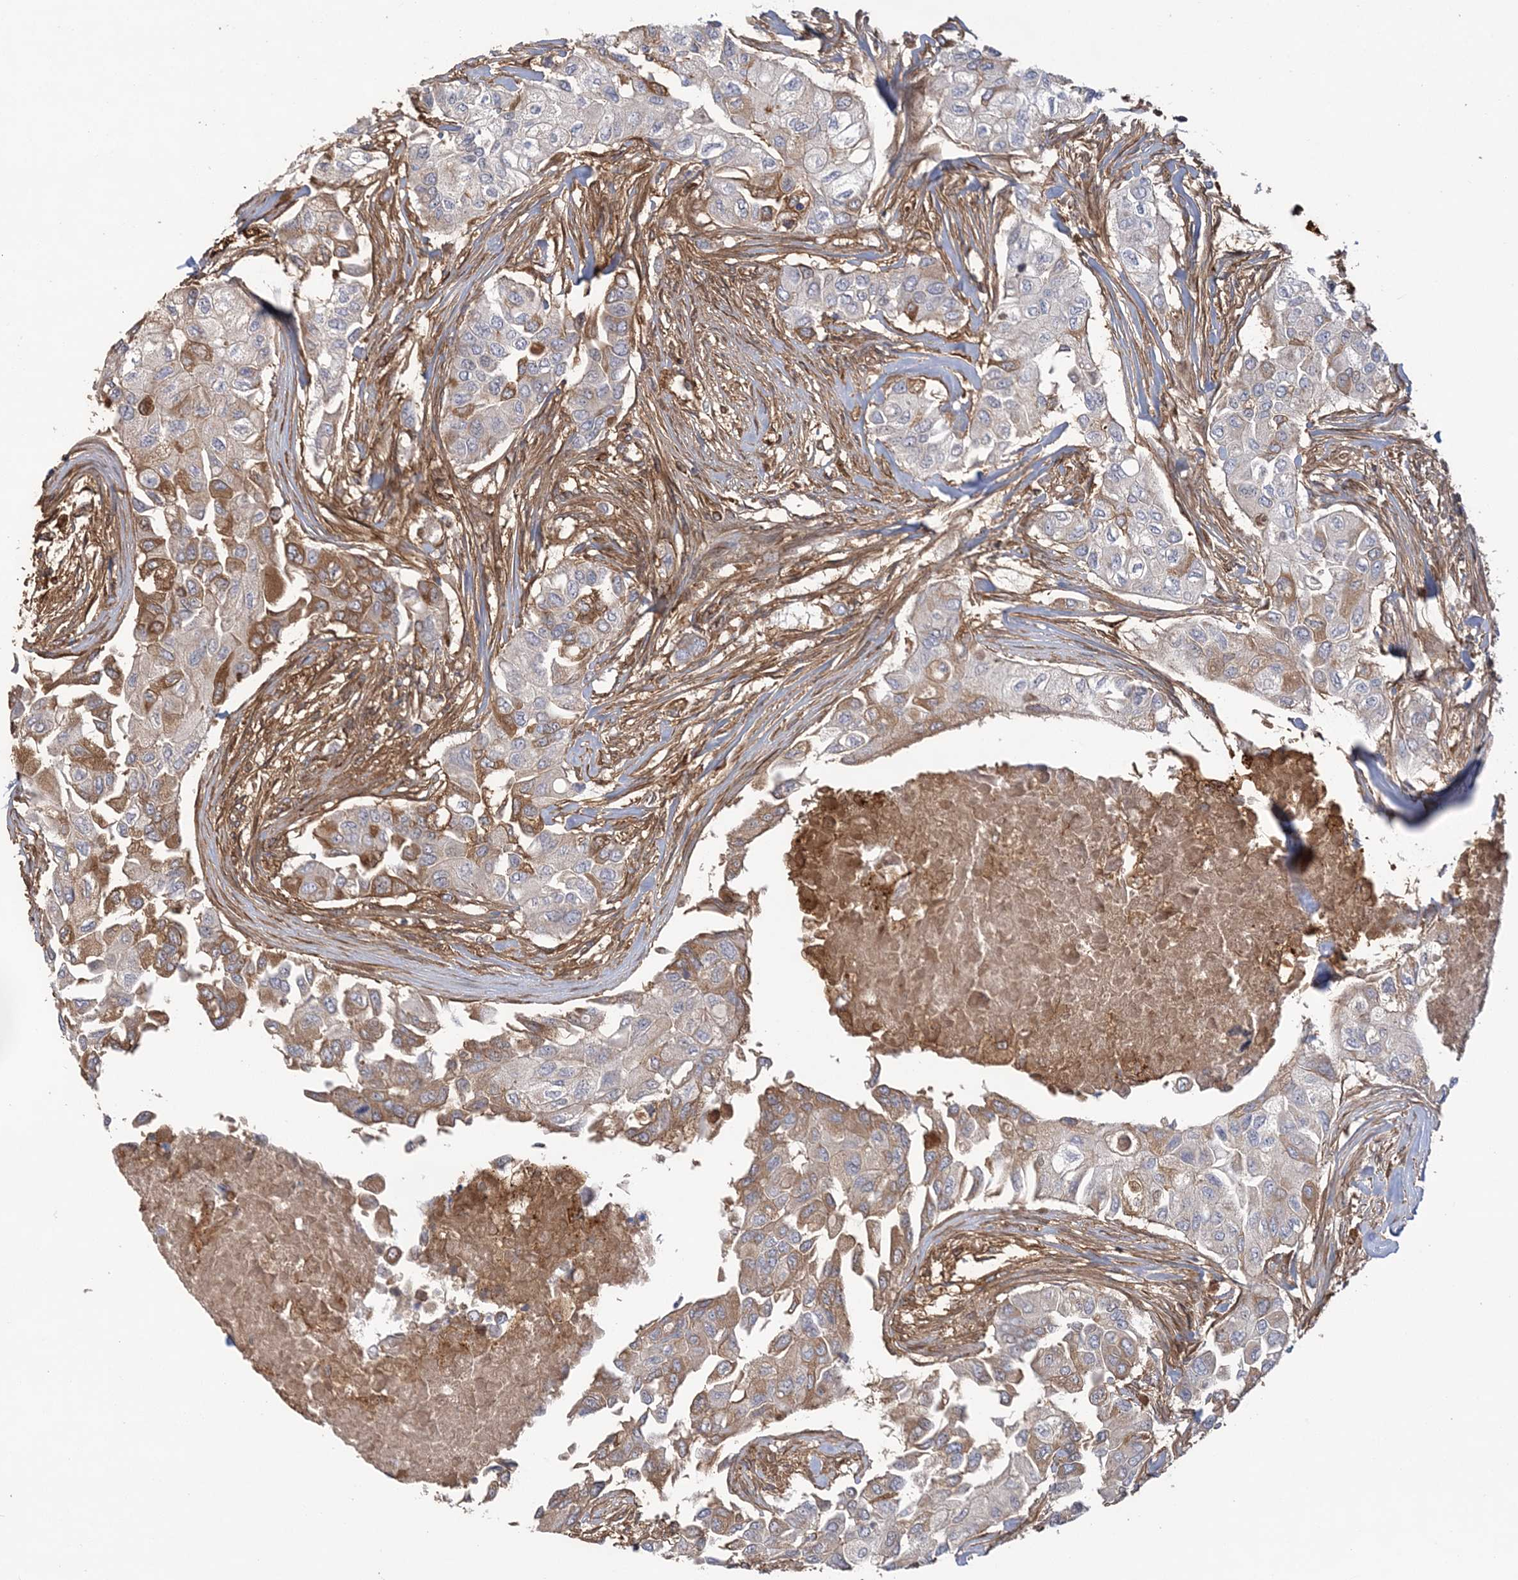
{"staining": {"intensity": "moderate", "quantity": "<25%", "location": "cytoplasmic/membranous"}, "tissue": "breast cancer", "cell_type": "Tumor cells", "image_type": "cancer", "snomed": [{"axis": "morphology", "description": "Normal tissue, NOS"}, {"axis": "morphology", "description": "Duct carcinoma"}, {"axis": "topography", "description": "Breast"}], "caption": "This histopathology image demonstrates immunohistochemistry staining of infiltrating ductal carcinoma (breast), with low moderate cytoplasmic/membranous expression in about <25% of tumor cells.", "gene": "ZNF821", "patient": {"sex": "female", "age": 49}}